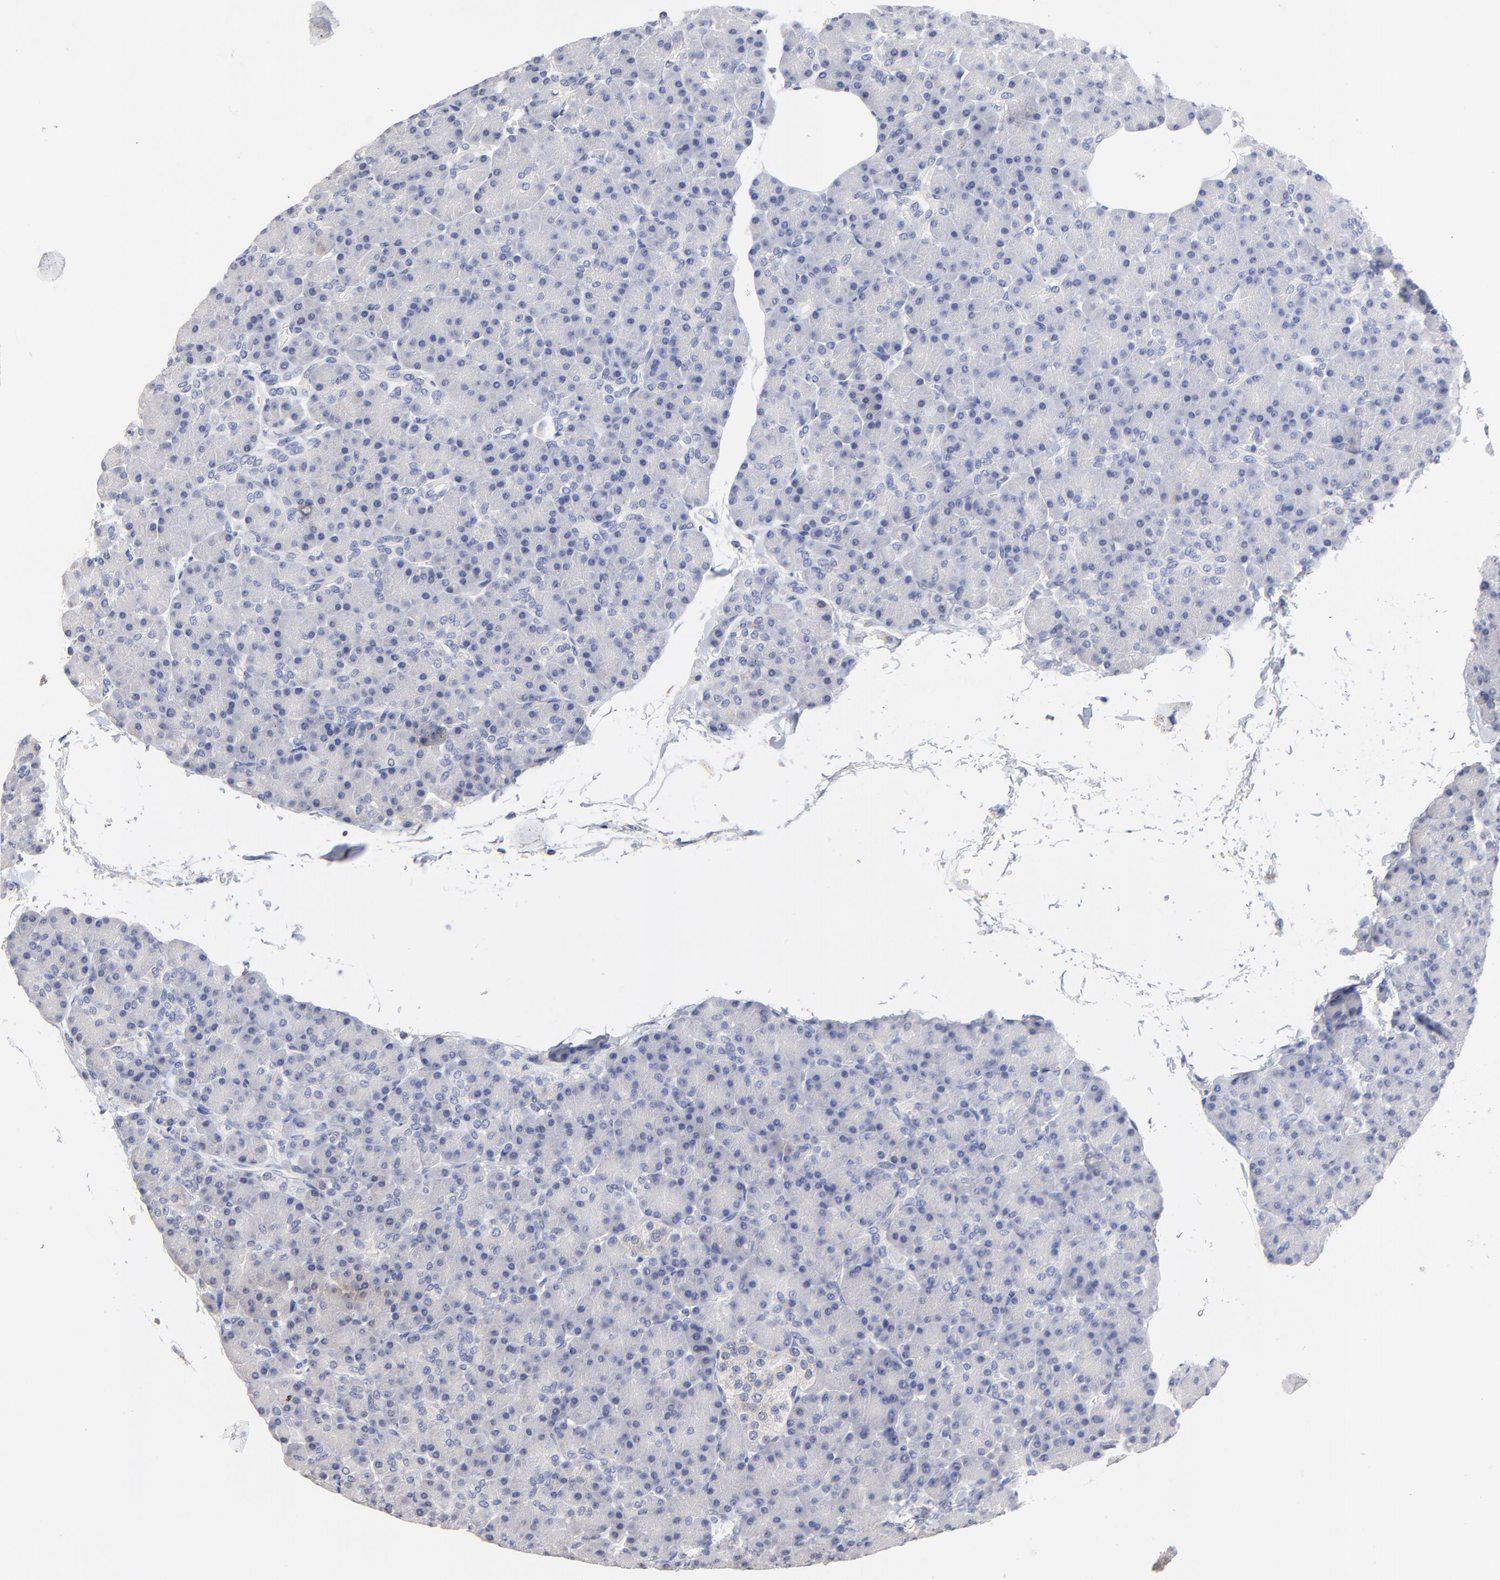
{"staining": {"intensity": "negative", "quantity": "none", "location": "none"}, "tissue": "pancreas", "cell_type": "Exocrine glandular cells", "image_type": "normal", "snomed": [{"axis": "morphology", "description": "Normal tissue, NOS"}, {"axis": "topography", "description": "Pancreas"}], "caption": "High magnification brightfield microscopy of normal pancreas stained with DAB (brown) and counterstained with hematoxylin (blue): exocrine glandular cells show no significant staining. The staining is performed using DAB (3,3'-diaminobenzidine) brown chromogen with nuclei counter-stained in using hematoxylin.", "gene": "TWNK", "patient": {"sex": "female", "age": 43}}